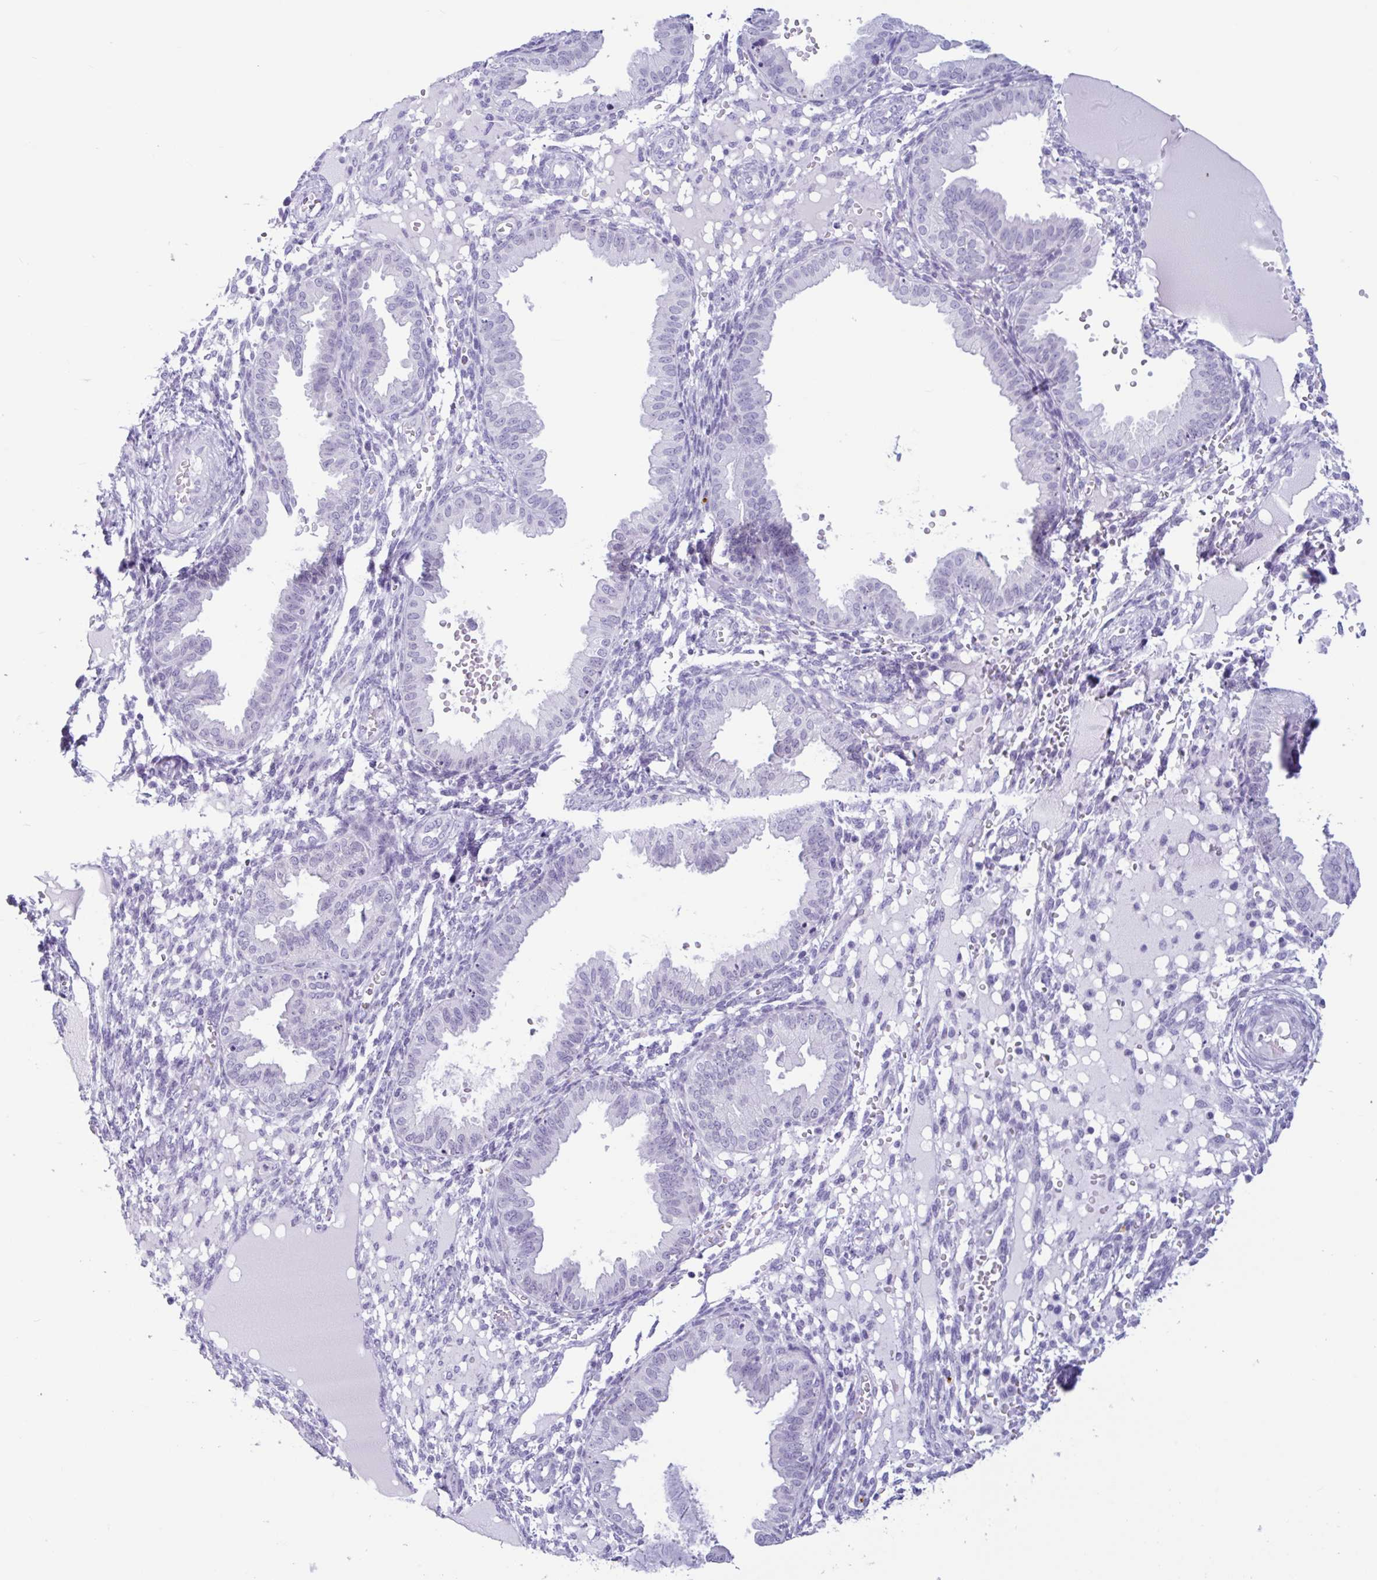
{"staining": {"intensity": "negative", "quantity": "none", "location": "none"}, "tissue": "endometrium", "cell_type": "Cells in endometrial stroma", "image_type": "normal", "snomed": [{"axis": "morphology", "description": "Normal tissue, NOS"}, {"axis": "topography", "description": "Endometrium"}], "caption": "Cells in endometrial stroma are negative for brown protein staining in unremarkable endometrium. (DAB (3,3'-diaminobenzidine) immunohistochemistry (IHC) with hematoxylin counter stain).", "gene": "CTSE", "patient": {"sex": "female", "age": 33}}